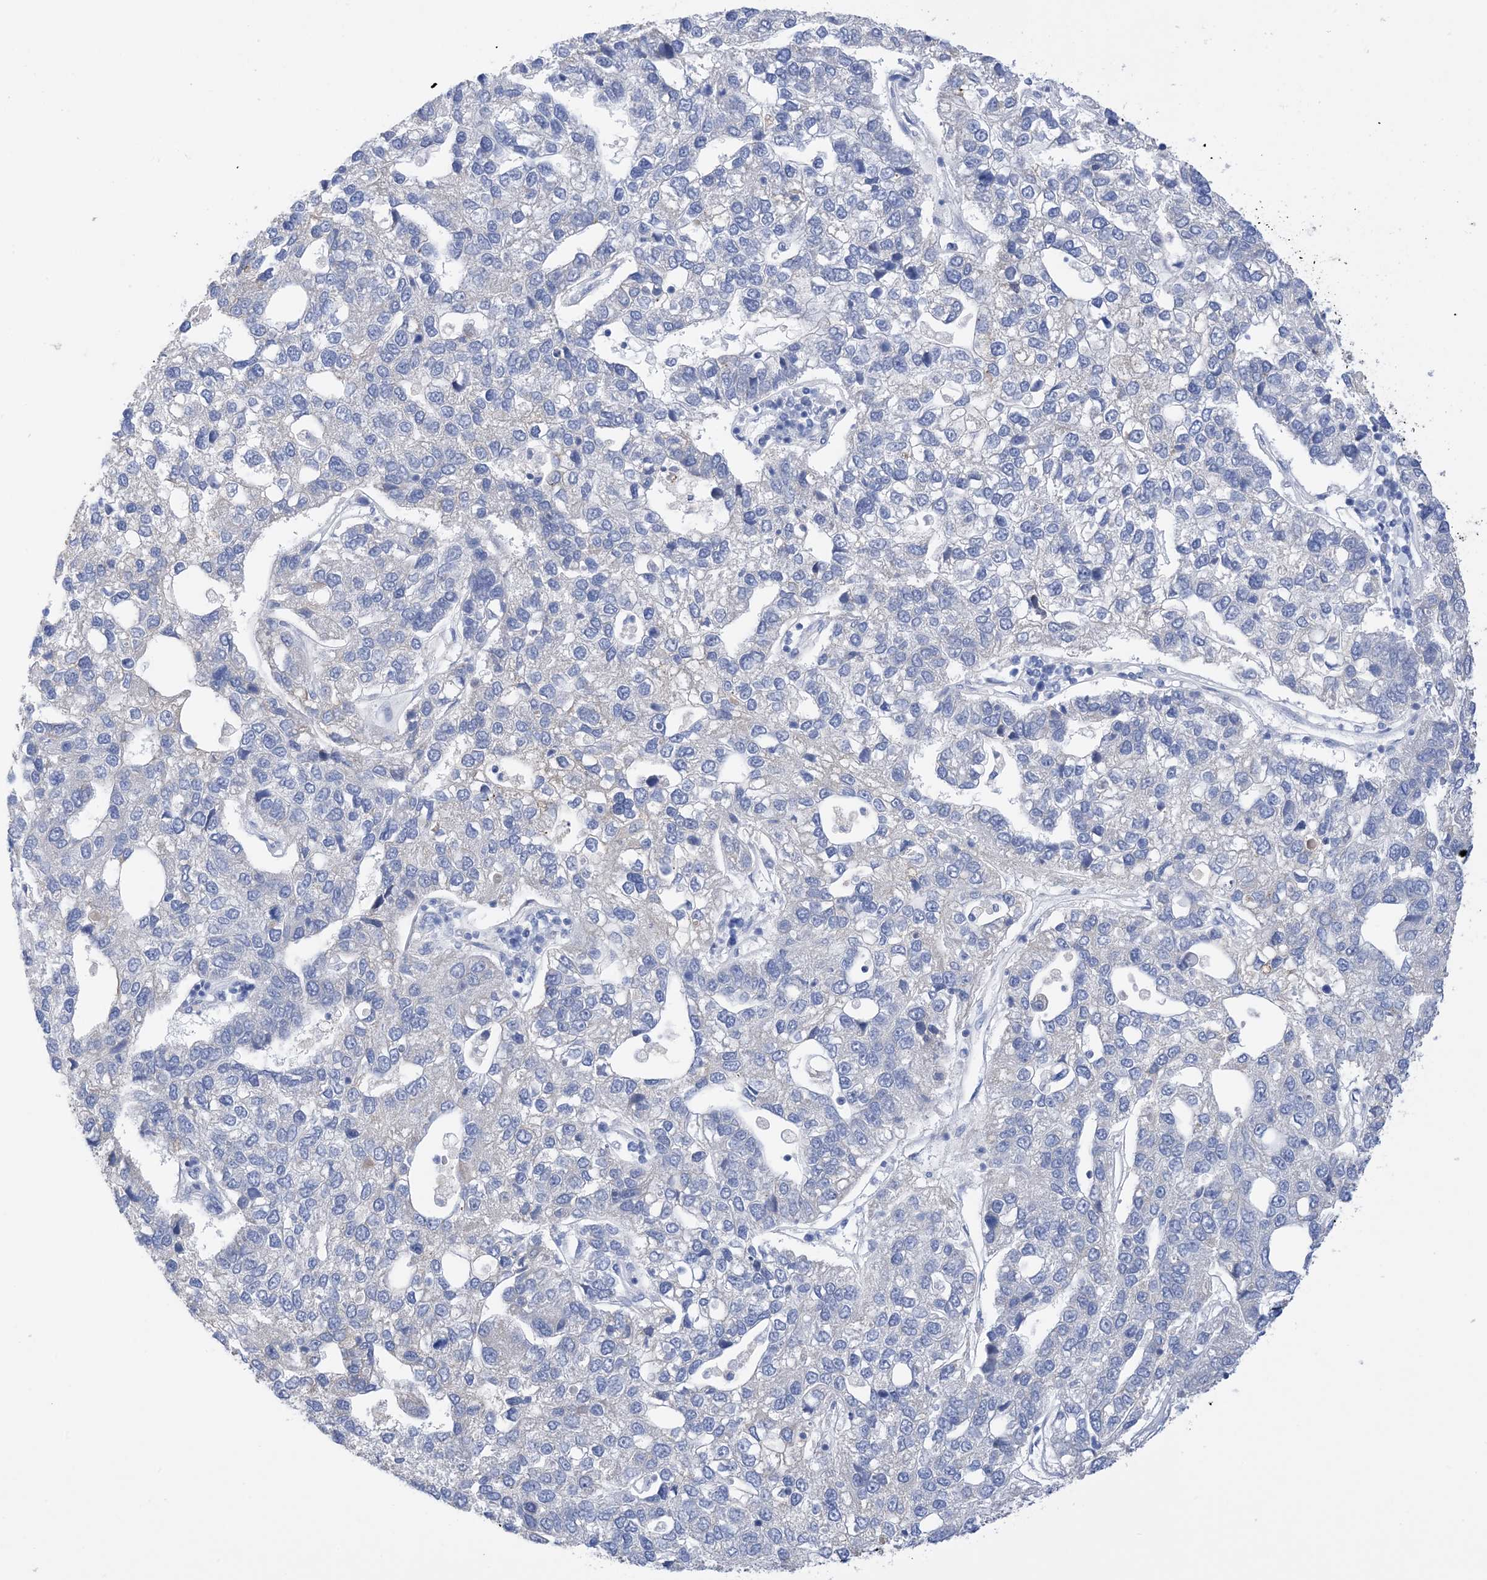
{"staining": {"intensity": "negative", "quantity": "none", "location": "none"}, "tissue": "pancreatic cancer", "cell_type": "Tumor cells", "image_type": "cancer", "snomed": [{"axis": "morphology", "description": "Adenocarcinoma, NOS"}, {"axis": "topography", "description": "Pancreas"}], "caption": "A histopathology image of human pancreatic cancer (adenocarcinoma) is negative for staining in tumor cells.", "gene": "PLK4", "patient": {"sex": "female", "age": 61}}